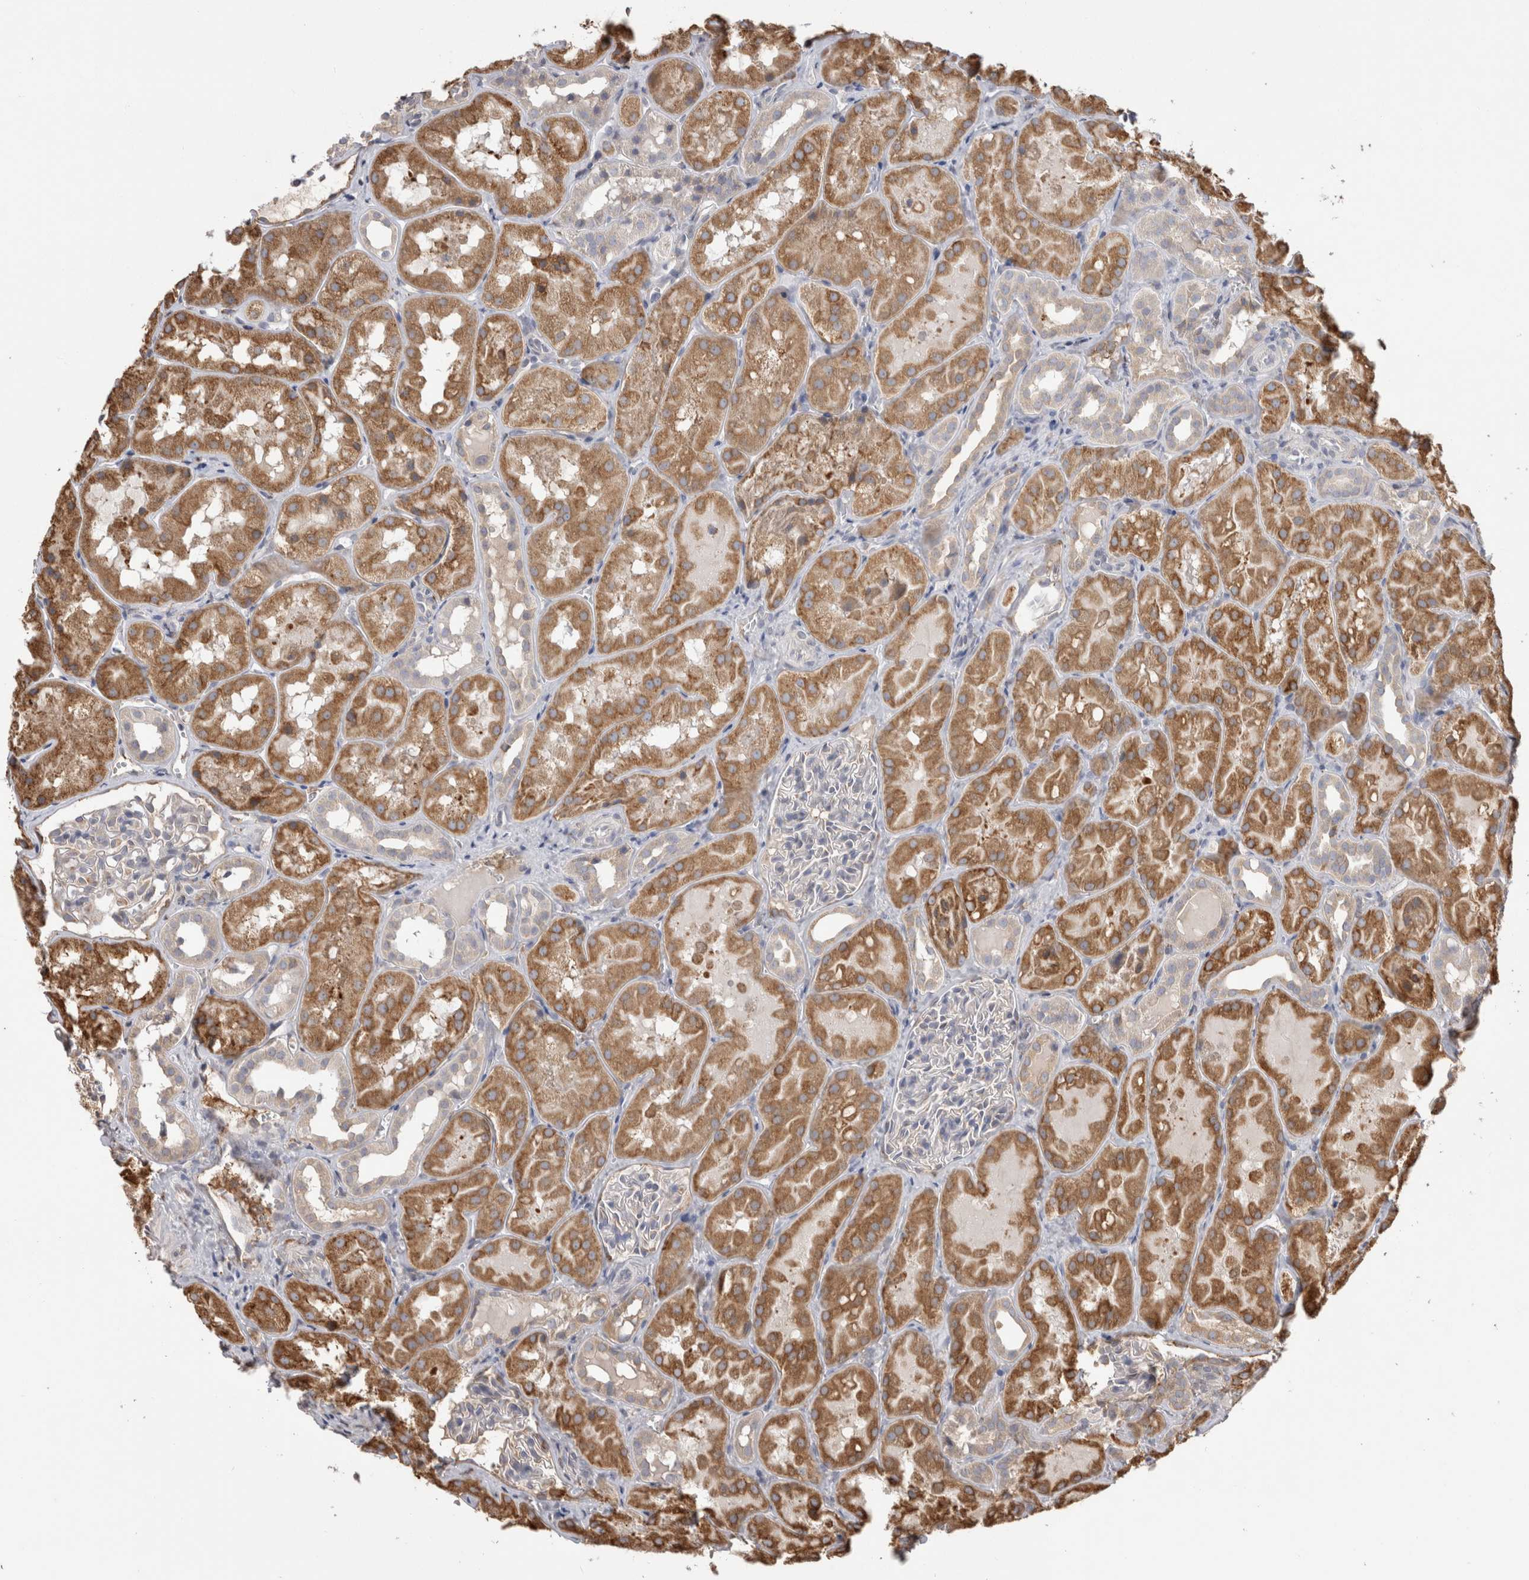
{"staining": {"intensity": "weak", "quantity": "<25%", "location": "cytoplasmic/membranous"}, "tissue": "kidney", "cell_type": "Cells in glomeruli", "image_type": "normal", "snomed": [{"axis": "morphology", "description": "Normal tissue, NOS"}, {"axis": "topography", "description": "Kidney"}], "caption": "Immunohistochemical staining of normal kidney displays no significant positivity in cells in glomeruli. The staining is performed using DAB (3,3'-diaminobenzidine) brown chromogen with nuclei counter-stained in using hematoxylin.", "gene": "LRPAP1", "patient": {"sex": "male", "age": 16}}